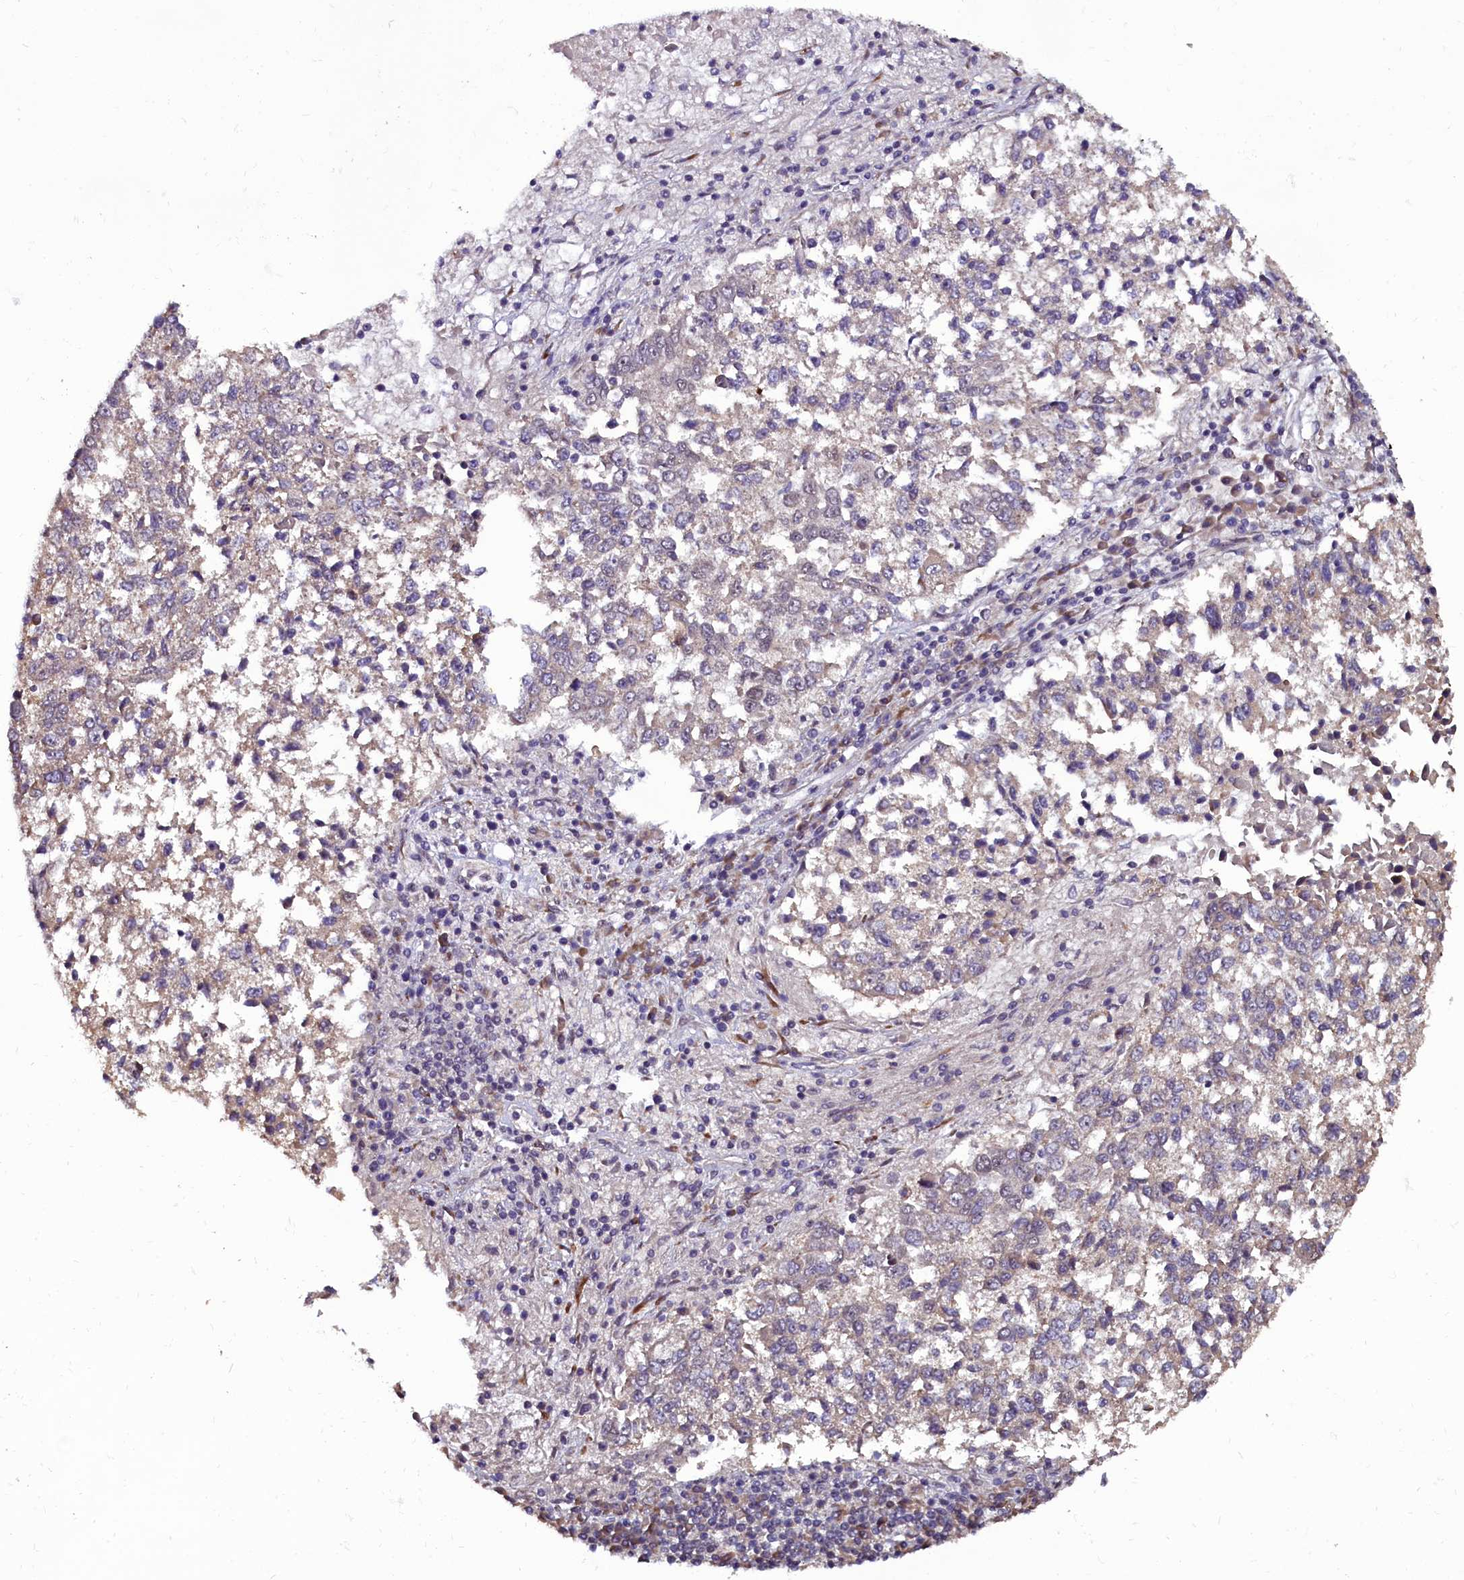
{"staining": {"intensity": "negative", "quantity": "none", "location": "none"}, "tissue": "lung cancer", "cell_type": "Tumor cells", "image_type": "cancer", "snomed": [{"axis": "morphology", "description": "Squamous cell carcinoma, NOS"}, {"axis": "topography", "description": "Lung"}], "caption": "The photomicrograph displays no significant staining in tumor cells of squamous cell carcinoma (lung). (Brightfield microscopy of DAB (3,3'-diaminobenzidine) immunohistochemistry (IHC) at high magnification).", "gene": "RPUSD2", "patient": {"sex": "male", "age": 73}}